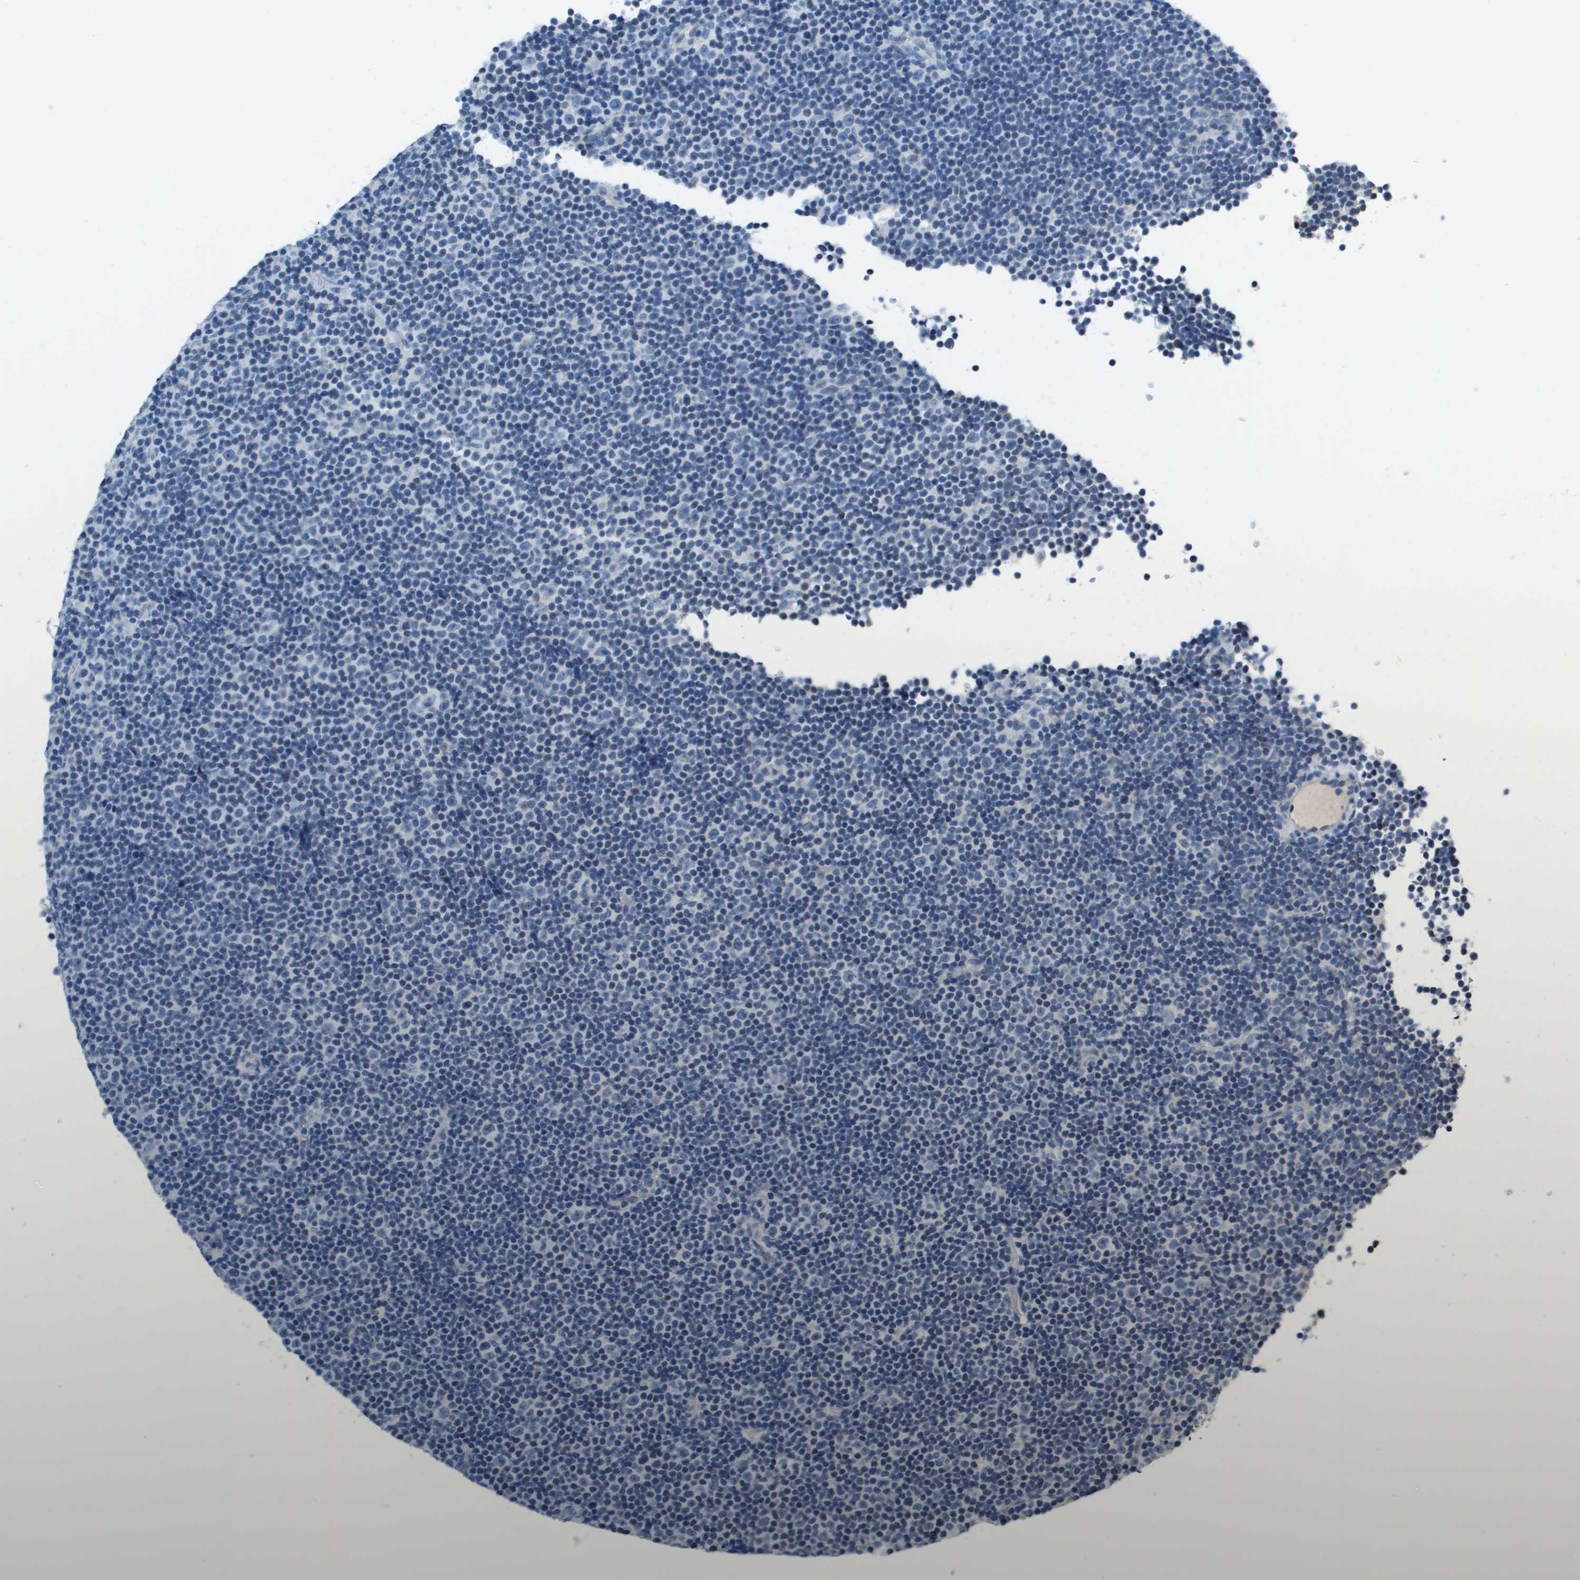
{"staining": {"intensity": "negative", "quantity": "none", "location": "none"}, "tissue": "lymphoma", "cell_type": "Tumor cells", "image_type": "cancer", "snomed": [{"axis": "morphology", "description": "Malignant lymphoma, non-Hodgkin's type, Low grade"}, {"axis": "topography", "description": "Lymph node"}], "caption": "High power microscopy histopathology image of an immunohistochemistry (IHC) micrograph of low-grade malignant lymphoma, non-Hodgkin's type, revealing no significant staining in tumor cells. (Stains: DAB (3,3'-diaminobenzidine) immunohistochemistry with hematoxylin counter stain, Microscopy: brightfield microscopy at high magnification).", "gene": "SDC1", "patient": {"sex": "female", "age": 67}}